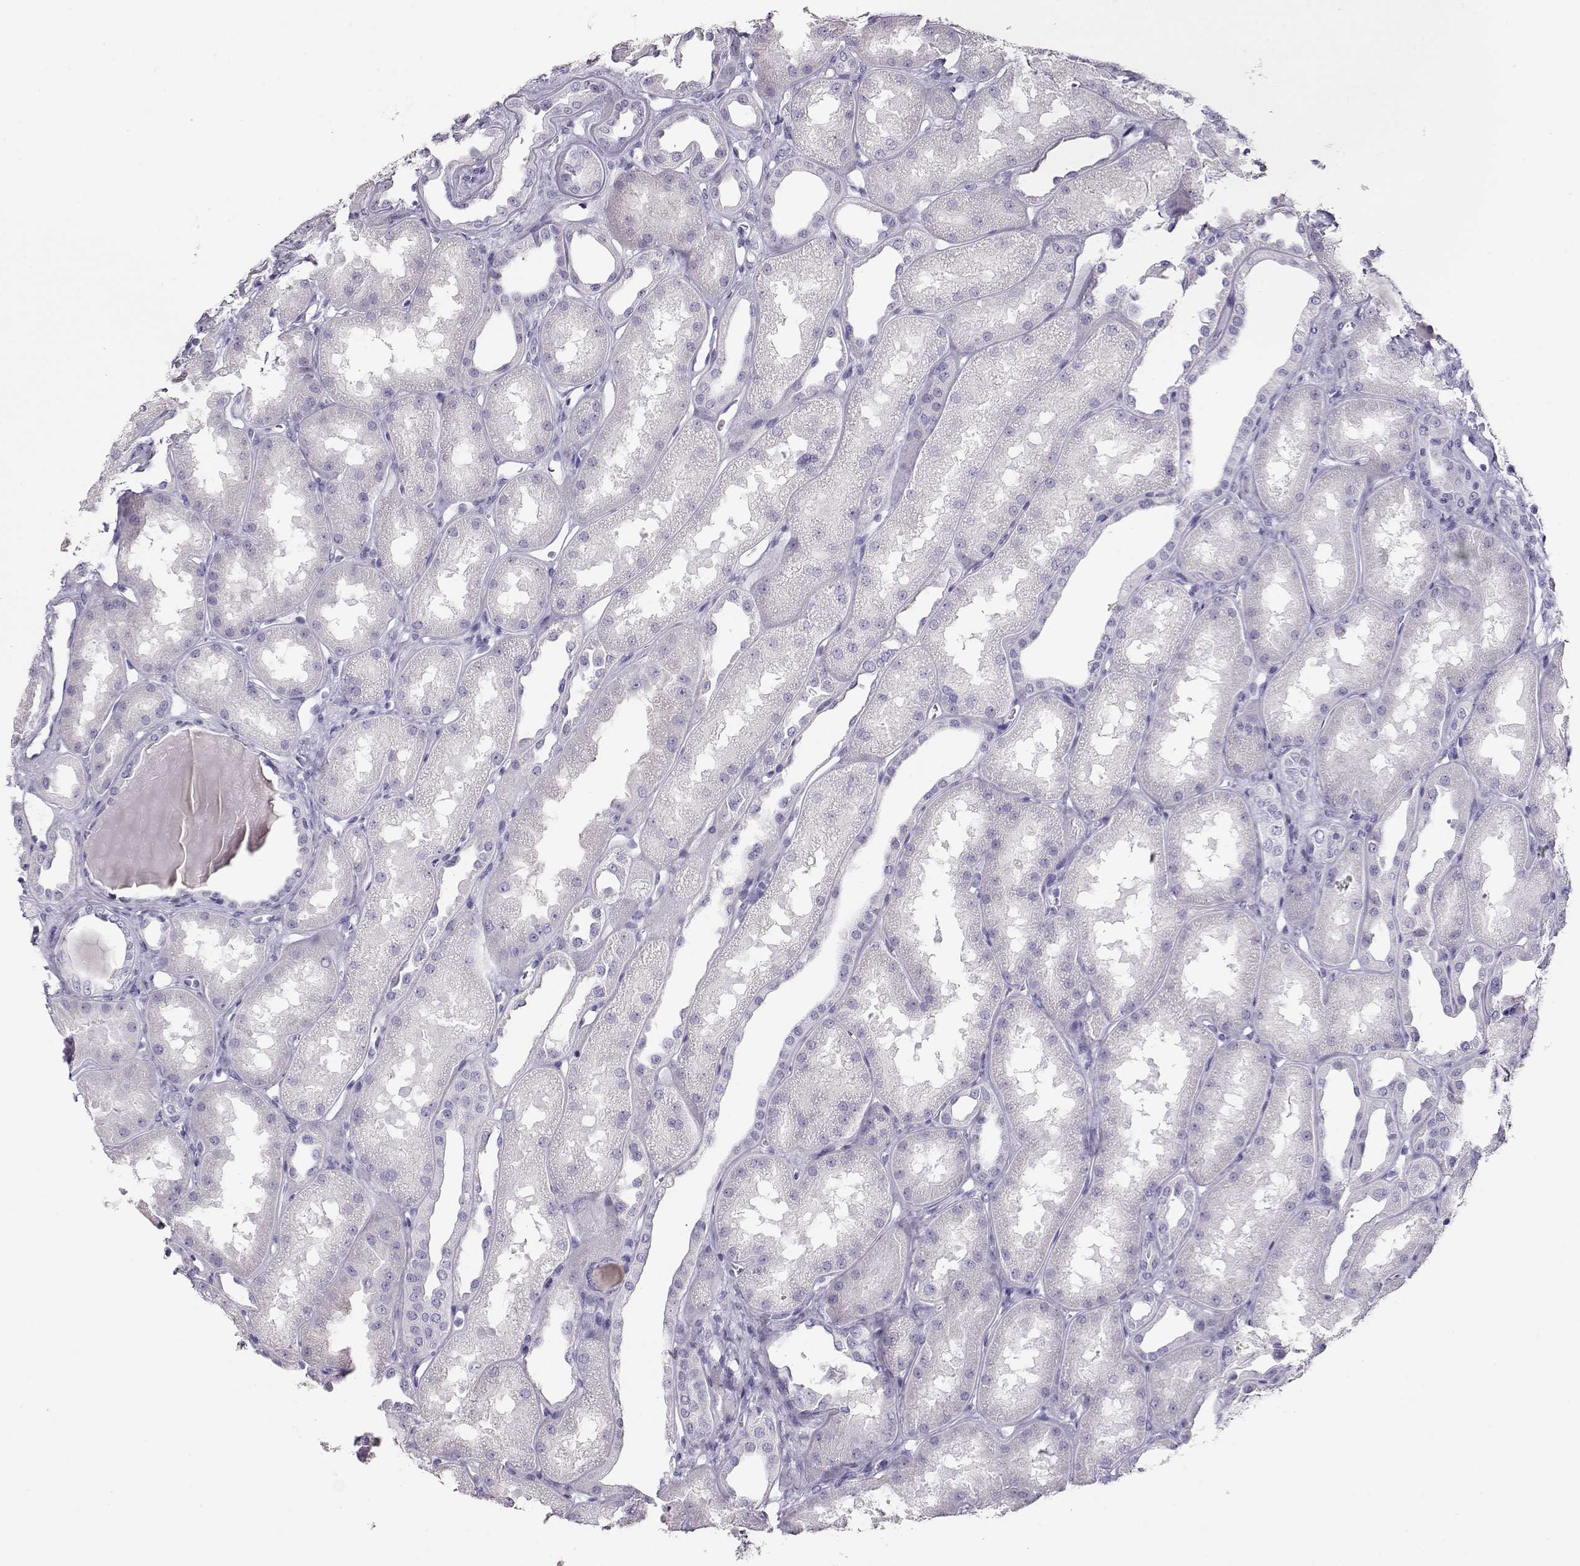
{"staining": {"intensity": "negative", "quantity": "none", "location": "none"}, "tissue": "kidney", "cell_type": "Cells in glomeruli", "image_type": "normal", "snomed": [{"axis": "morphology", "description": "Normal tissue, NOS"}, {"axis": "topography", "description": "Kidney"}], "caption": "DAB immunohistochemical staining of benign human kidney demonstrates no significant expression in cells in glomeruli.", "gene": "ACTN2", "patient": {"sex": "male", "age": 61}}